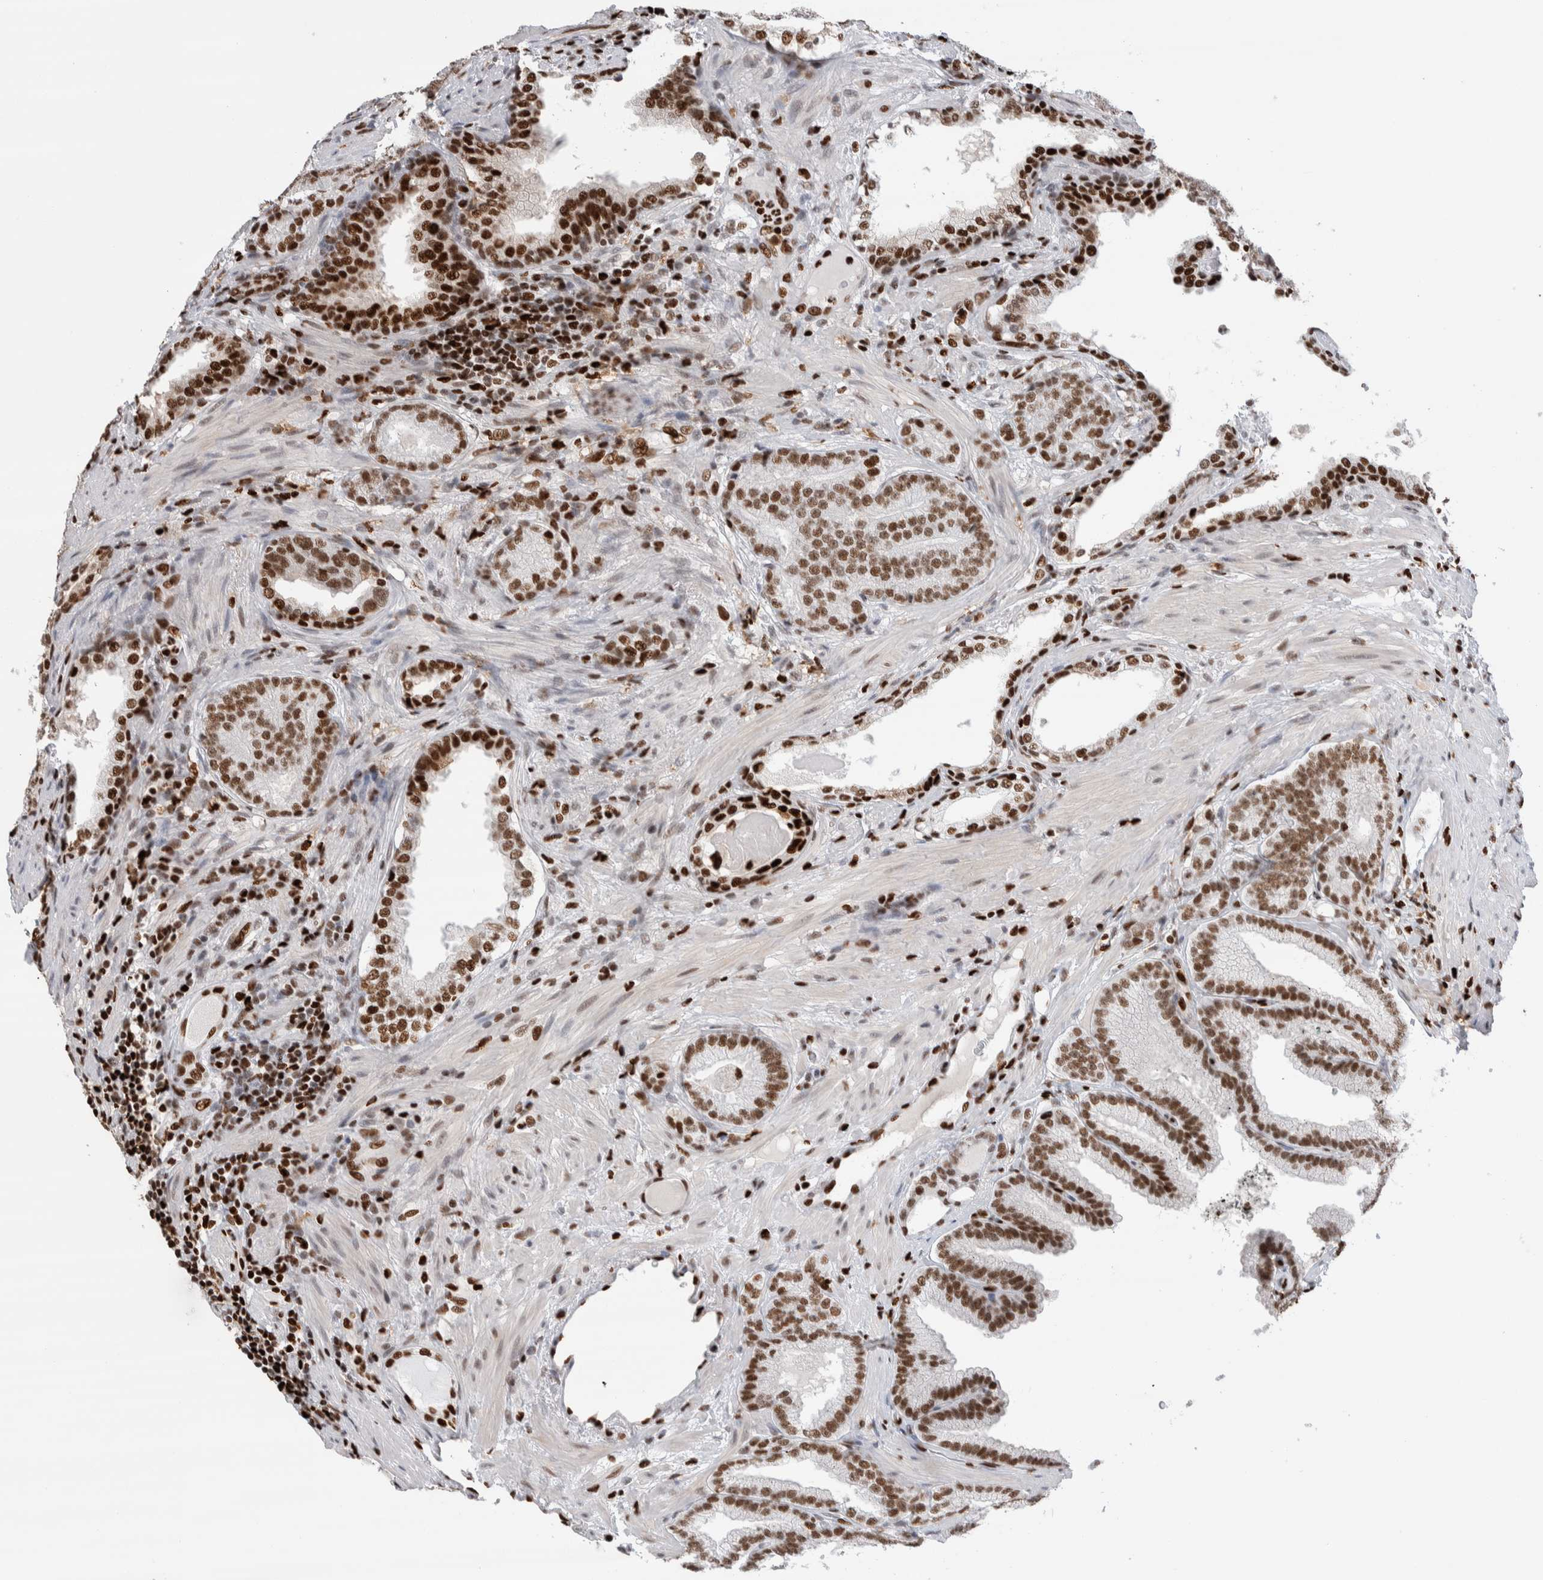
{"staining": {"intensity": "strong", "quantity": ">75%", "location": "nuclear"}, "tissue": "prostate cancer", "cell_type": "Tumor cells", "image_type": "cancer", "snomed": [{"axis": "morphology", "description": "Adenocarcinoma, High grade"}, {"axis": "topography", "description": "Prostate"}], "caption": "Immunohistochemical staining of human prostate adenocarcinoma (high-grade) demonstrates high levels of strong nuclear protein positivity in about >75% of tumor cells.", "gene": "RNASEK-C17orf49", "patient": {"sex": "male", "age": 61}}